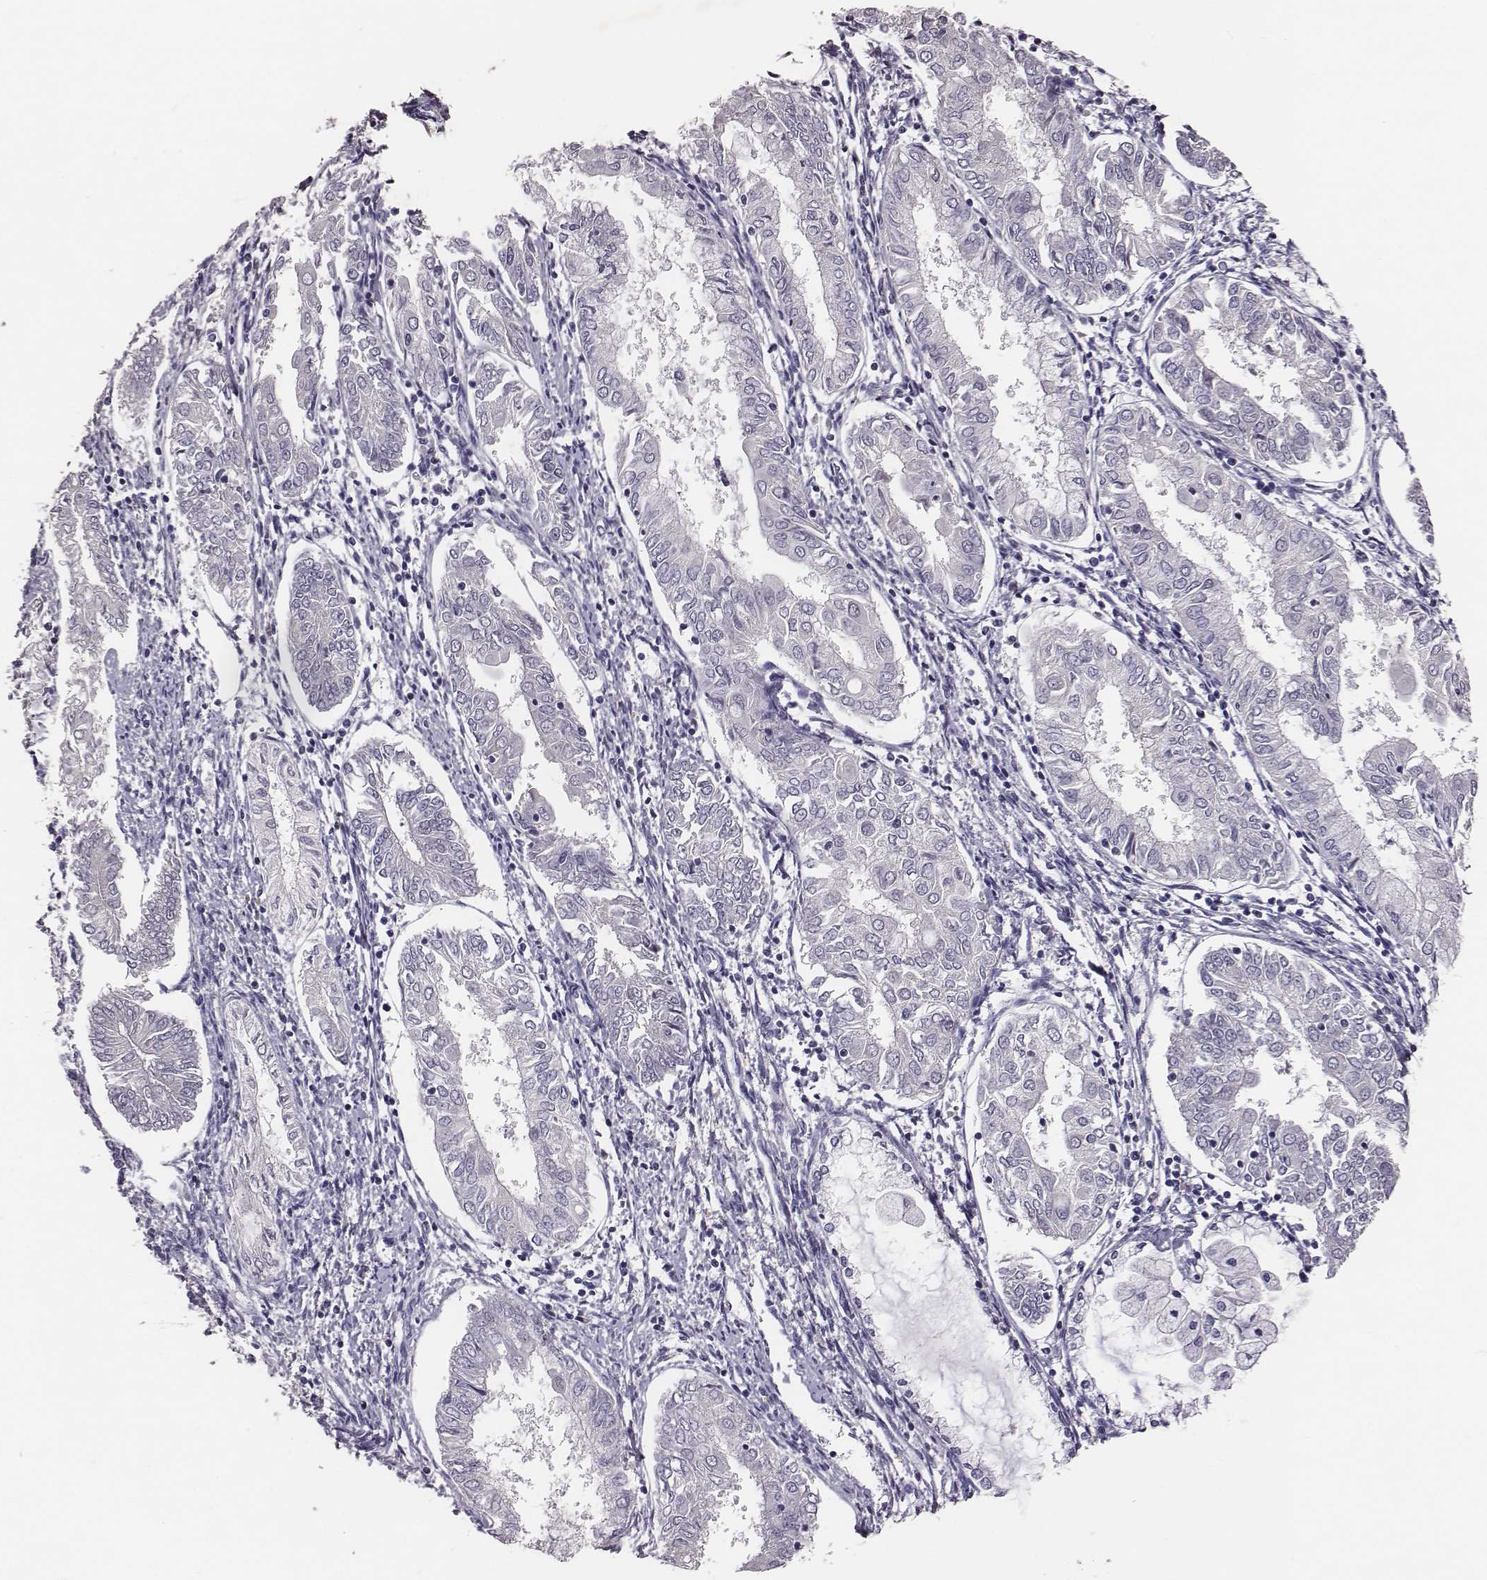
{"staining": {"intensity": "negative", "quantity": "none", "location": "none"}, "tissue": "endometrial cancer", "cell_type": "Tumor cells", "image_type": "cancer", "snomed": [{"axis": "morphology", "description": "Adenocarcinoma, NOS"}, {"axis": "topography", "description": "Endometrium"}], "caption": "The immunohistochemistry image has no significant staining in tumor cells of endometrial adenocarcinoma tissue.", "gene": "EN1", "patient": {"sex": "female", "age": 68}}